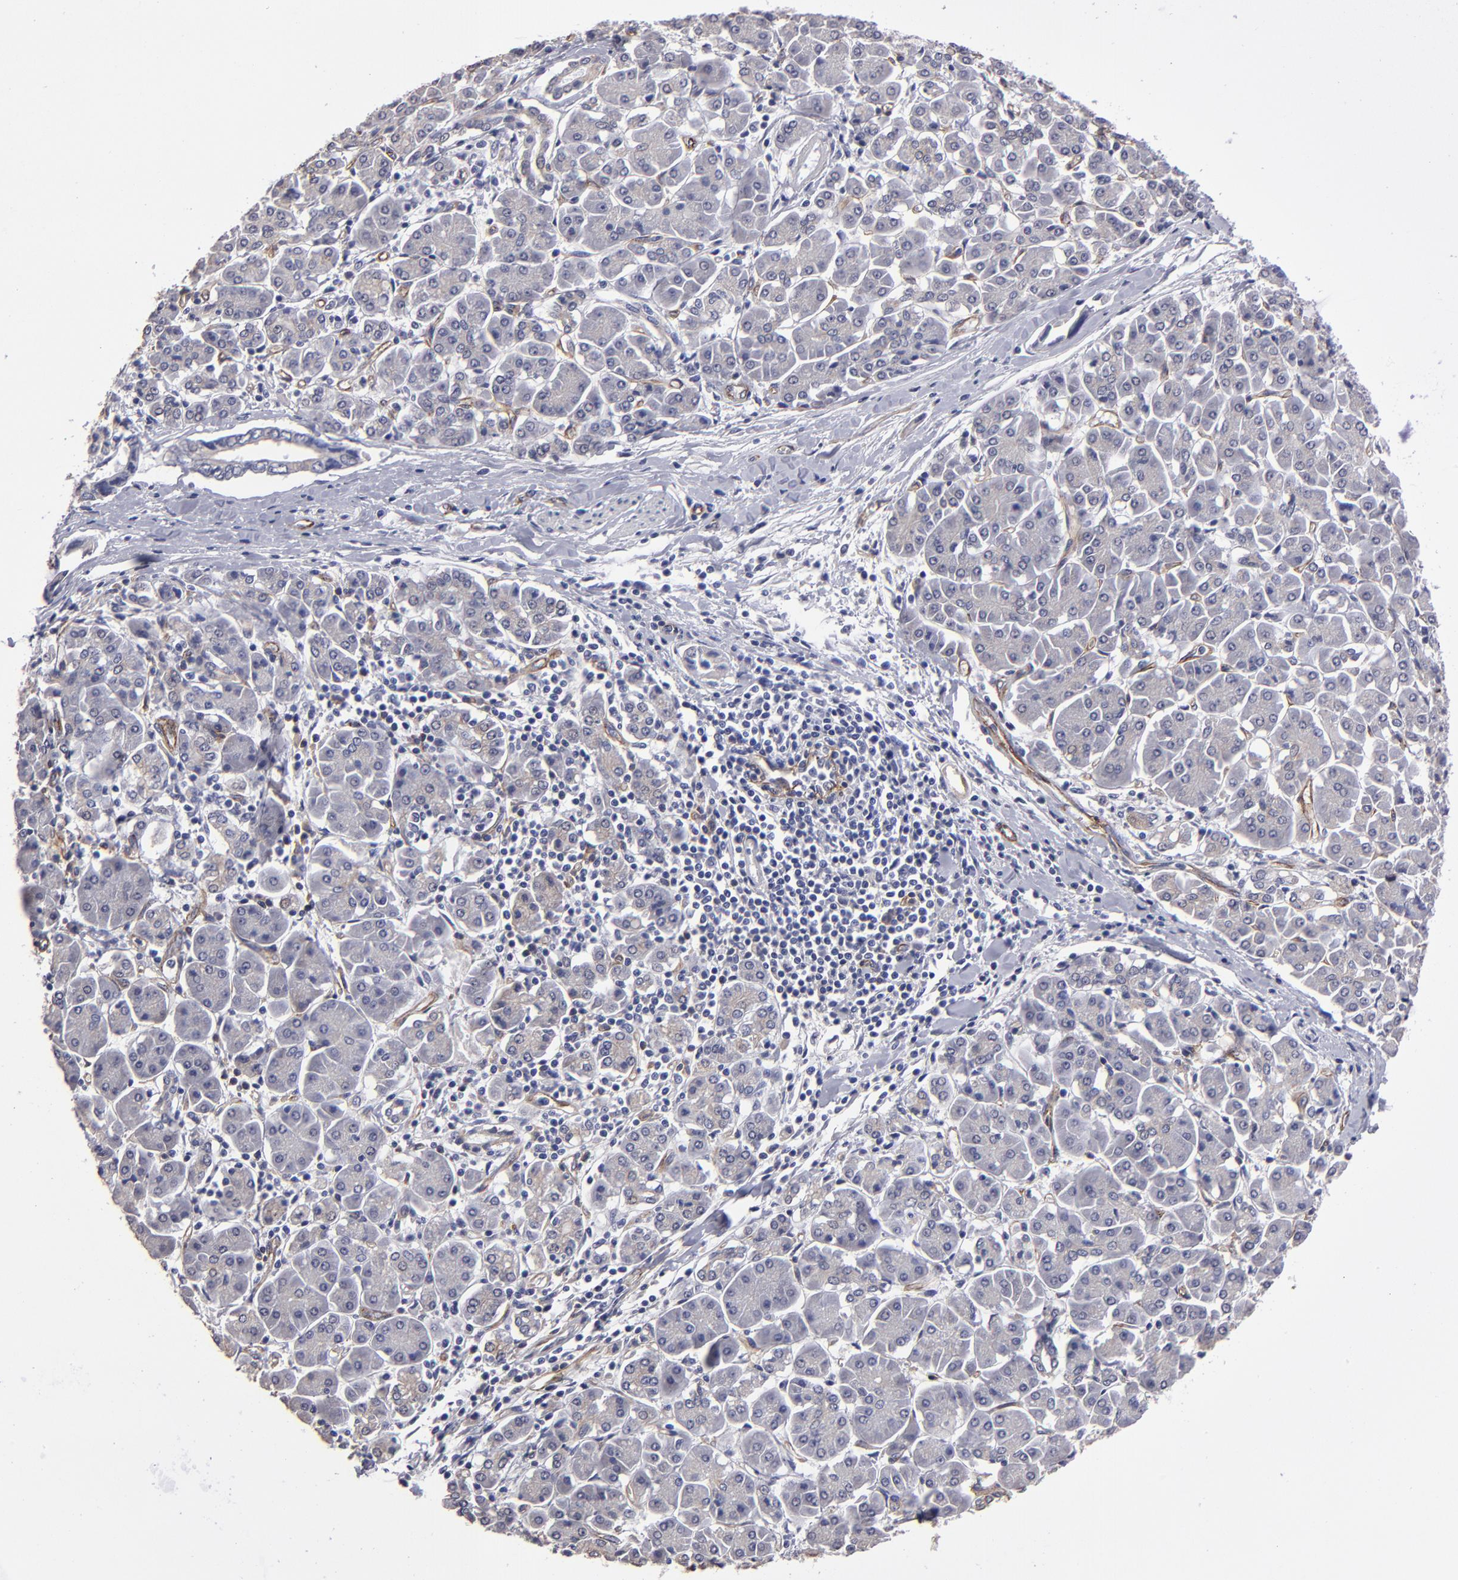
{"staining": {"intensity": "negative", "quantity": "none", "location": "none"}, "tissue": "pancreatic cancer", "cell_type": "Tumor cells", "image_type": "cancer", "snomed": [{"axis": "morphology", "description": "Adenocarcinoma, NOS"}, {"axis": "topography", "description": "Pancreas"}], "caption": "Histopathology image shows no protein positivity in tumor cells of pancreatic cancer (adenocarcinoma) tissue. (DAB (3,3'-diaminobenzidine) IHC, high magnification).", "gene": "ZNF175", "patient": {"sex": "female", "age": 57}}